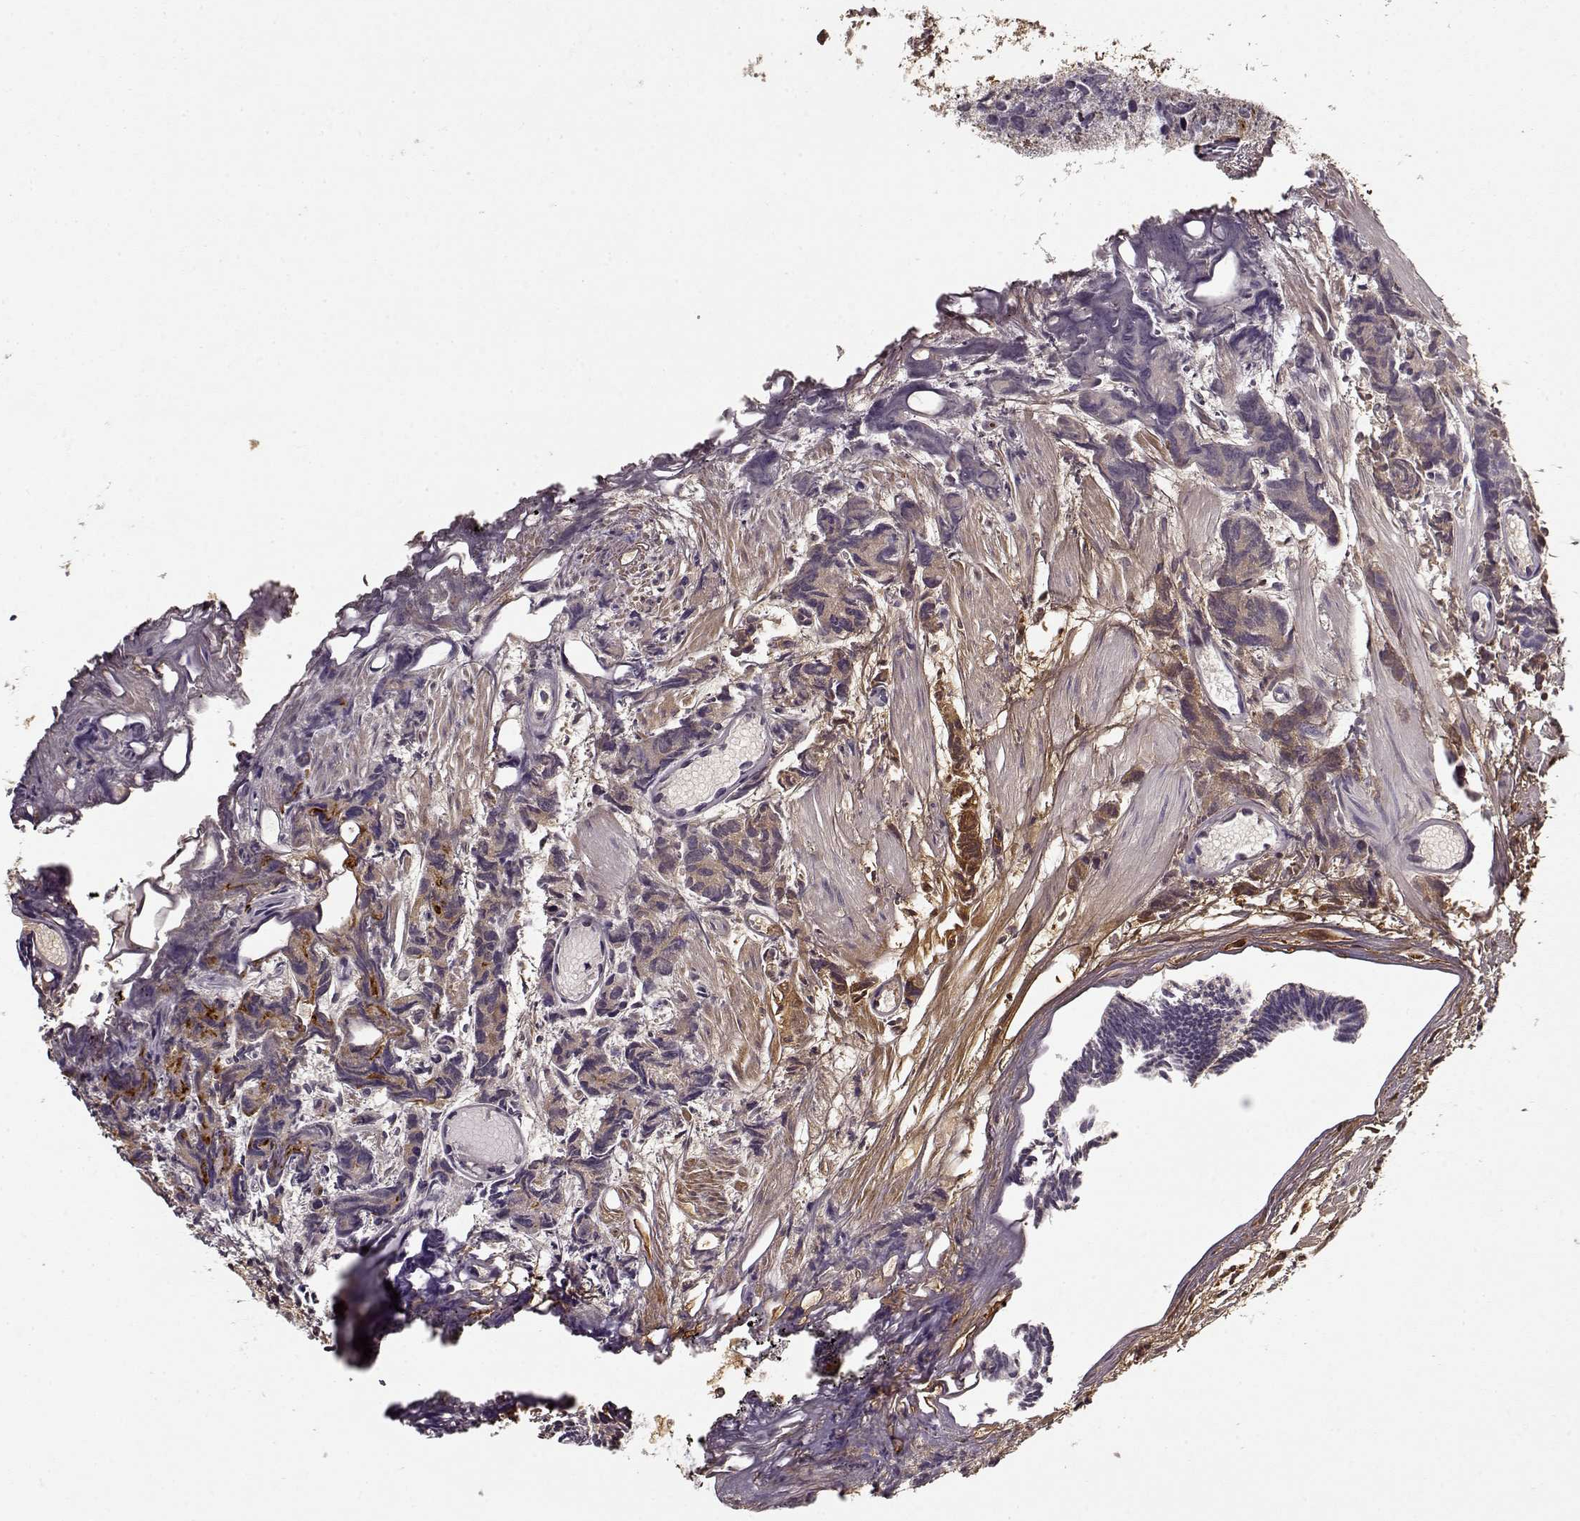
{"staining": {"intensity": "negative", "quantity": "none", "location": "none"}, "tissue": "prostate cancer", "cell_type": "Tumor cells", "image_type": "cancer", "snomed": [{"axis": "morphology", "description": "Adenocarcinoma, High grade"}, {"axis": "topography", "description": "Prostate"}], "caption": "Tumor cells are negative for brown protein staining in prostate adenocarcinoma (high-grade). Brightfield microscopy of immunohistochemistry stained with DAB (brown) and hematoxylin (blue), captured at high magnification.", "gene": "LUM", "patient": {"sex": "male", "age": 77}}